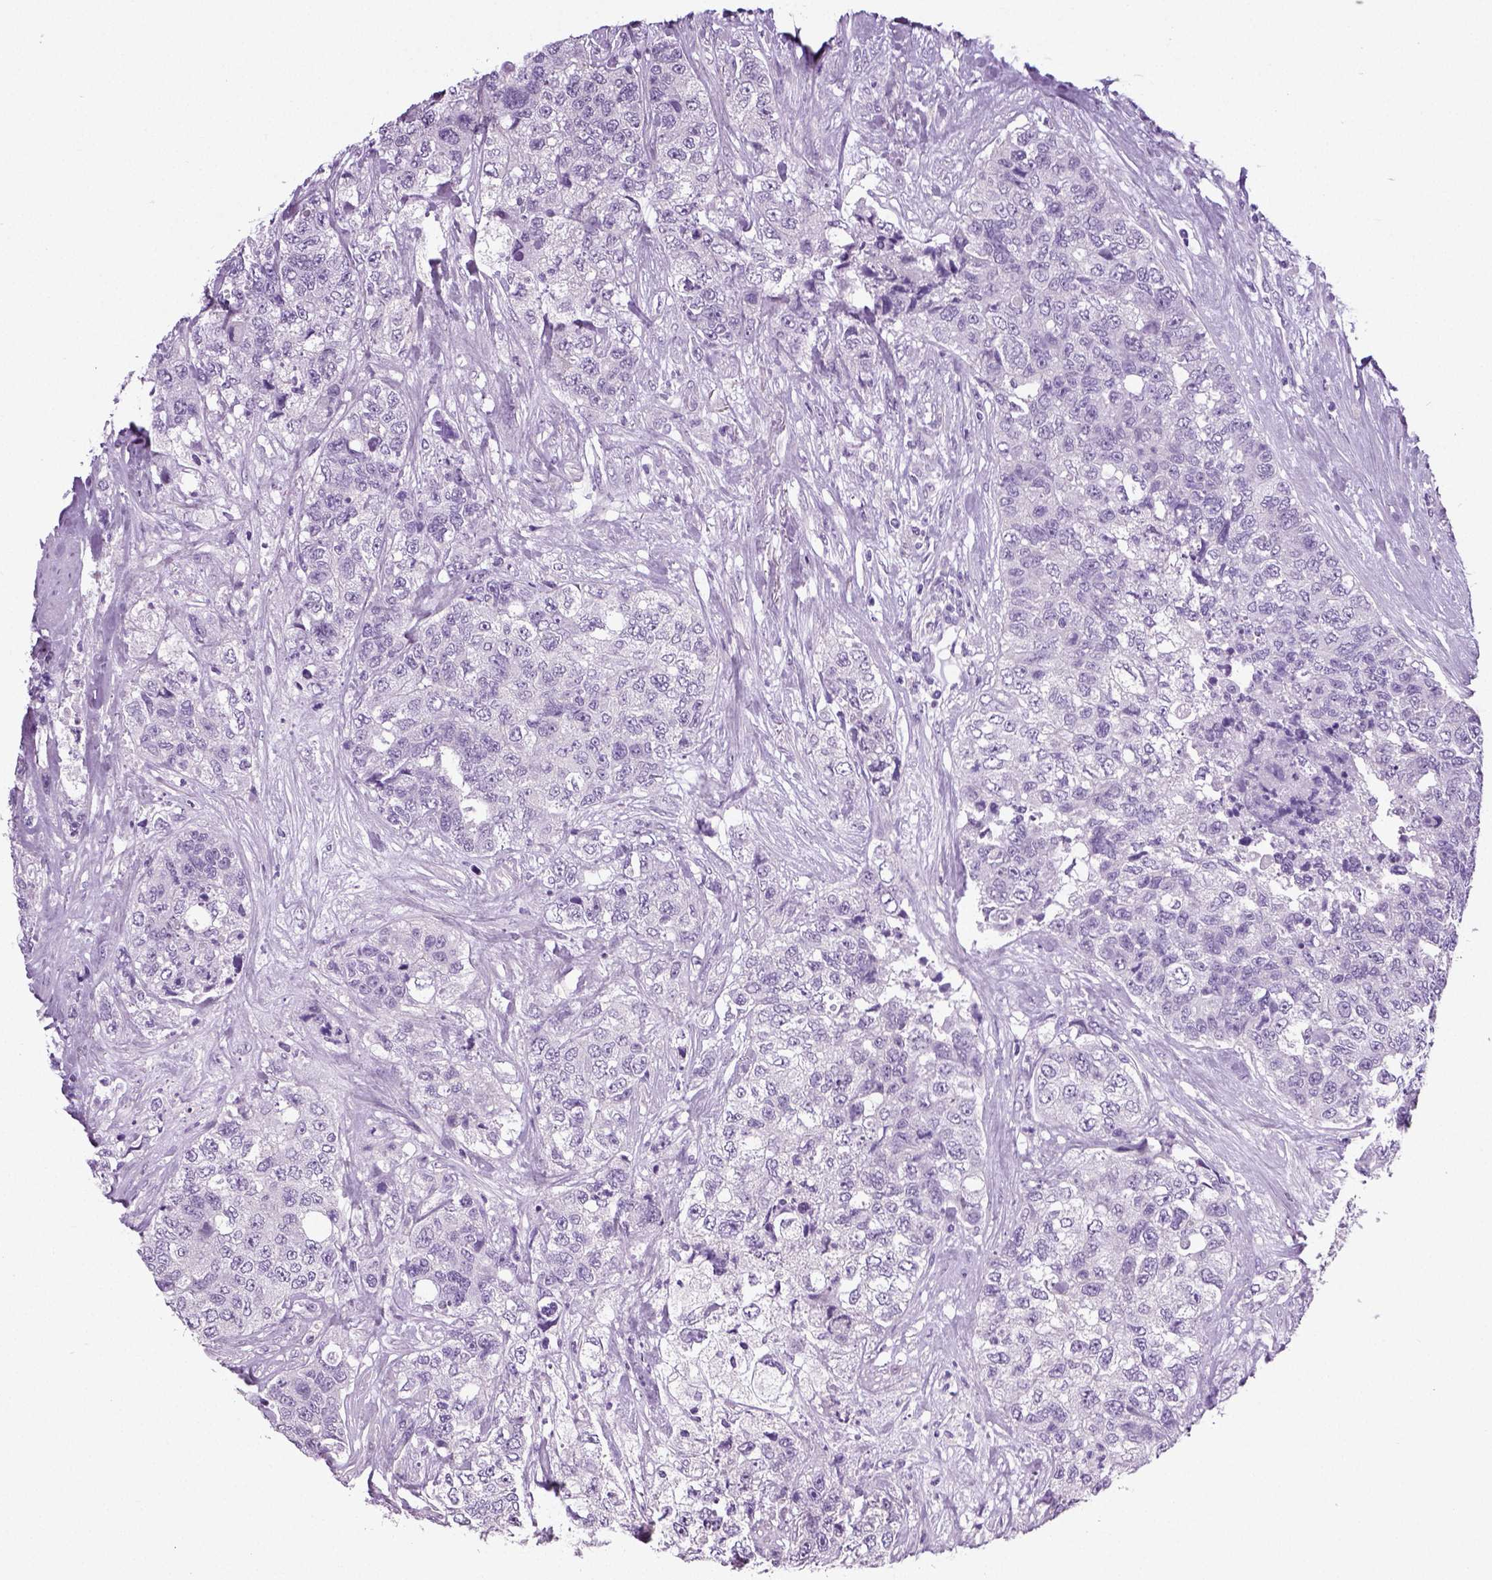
{"staining": {"intensity": "negative", "quantity": "none", "location": "none"}, "tissue": "urothelial cancer", "cell_type": "Tumor cells", "image_type": "cancer", "snomed": [{"axis": "morphology", "description": "Urothelial carcinoma, High grade"}, {"axis": "topography", "description": "Urinary bladder"}], "caption": "Urothelial cancer was stained to show a protein in brown. There is no significant staining in tumor cells.", "gene": "NECAB2", "patient": {"sex": "female", "age": 78}}